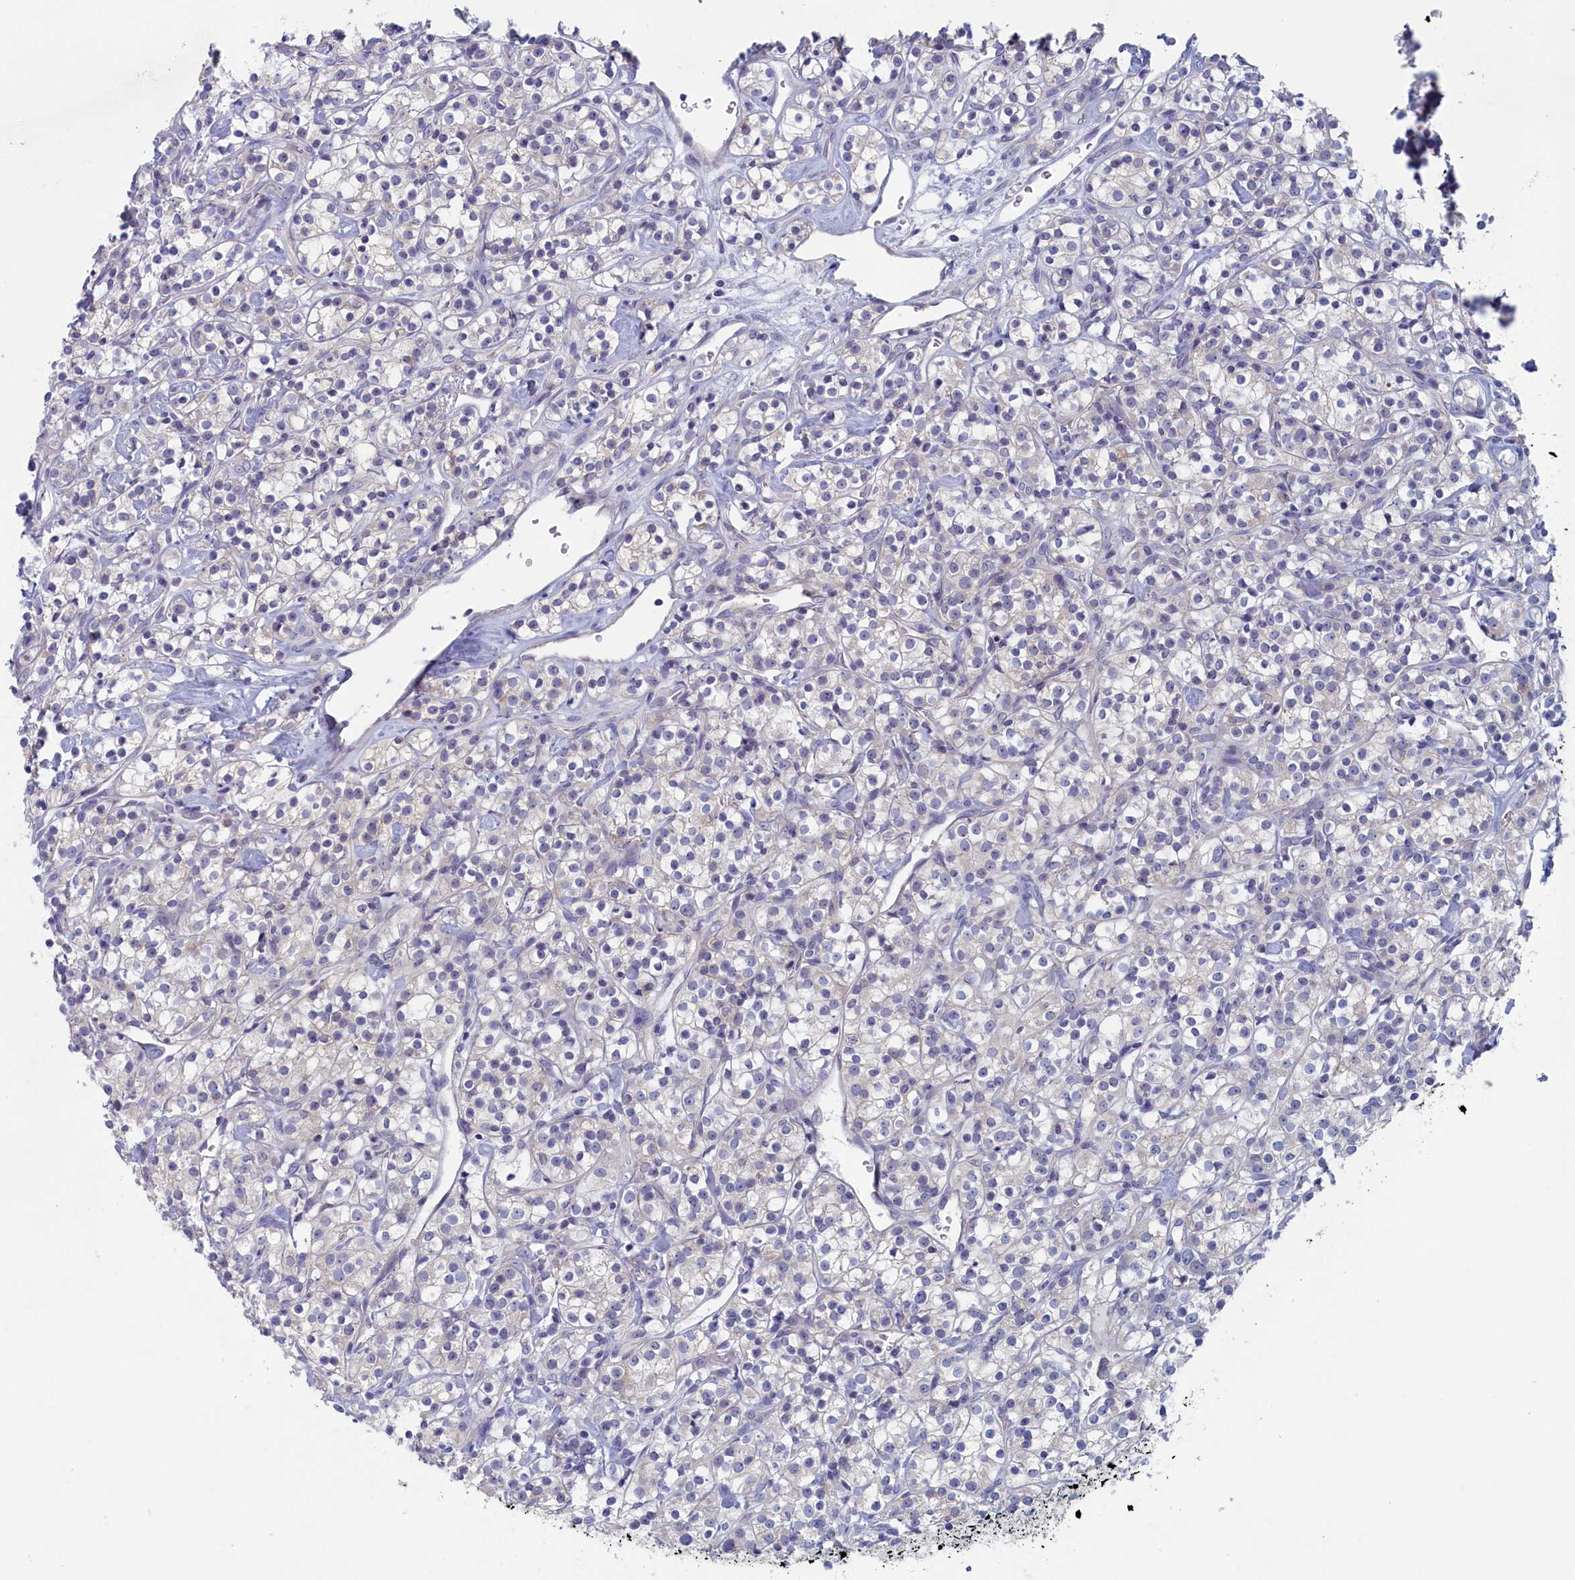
{"staining": {"intensity": "negative", "quantity": "none", "location": "none"}, "tissue": "renal cancer", "cell_type": "Tumor cells", "image_type": "cancer", "snomed": [{"axis": "morphology", "description": "Adenocarcinoma, NOS"}, {"axis": "topography", "description": "Kidney"}], "caption": "Immunohistochemistry (IHC) of renal cancer reveals no expression in tumor cells.", "gene": "WDR76", "patient": {"sex": "male", "age": 77}}